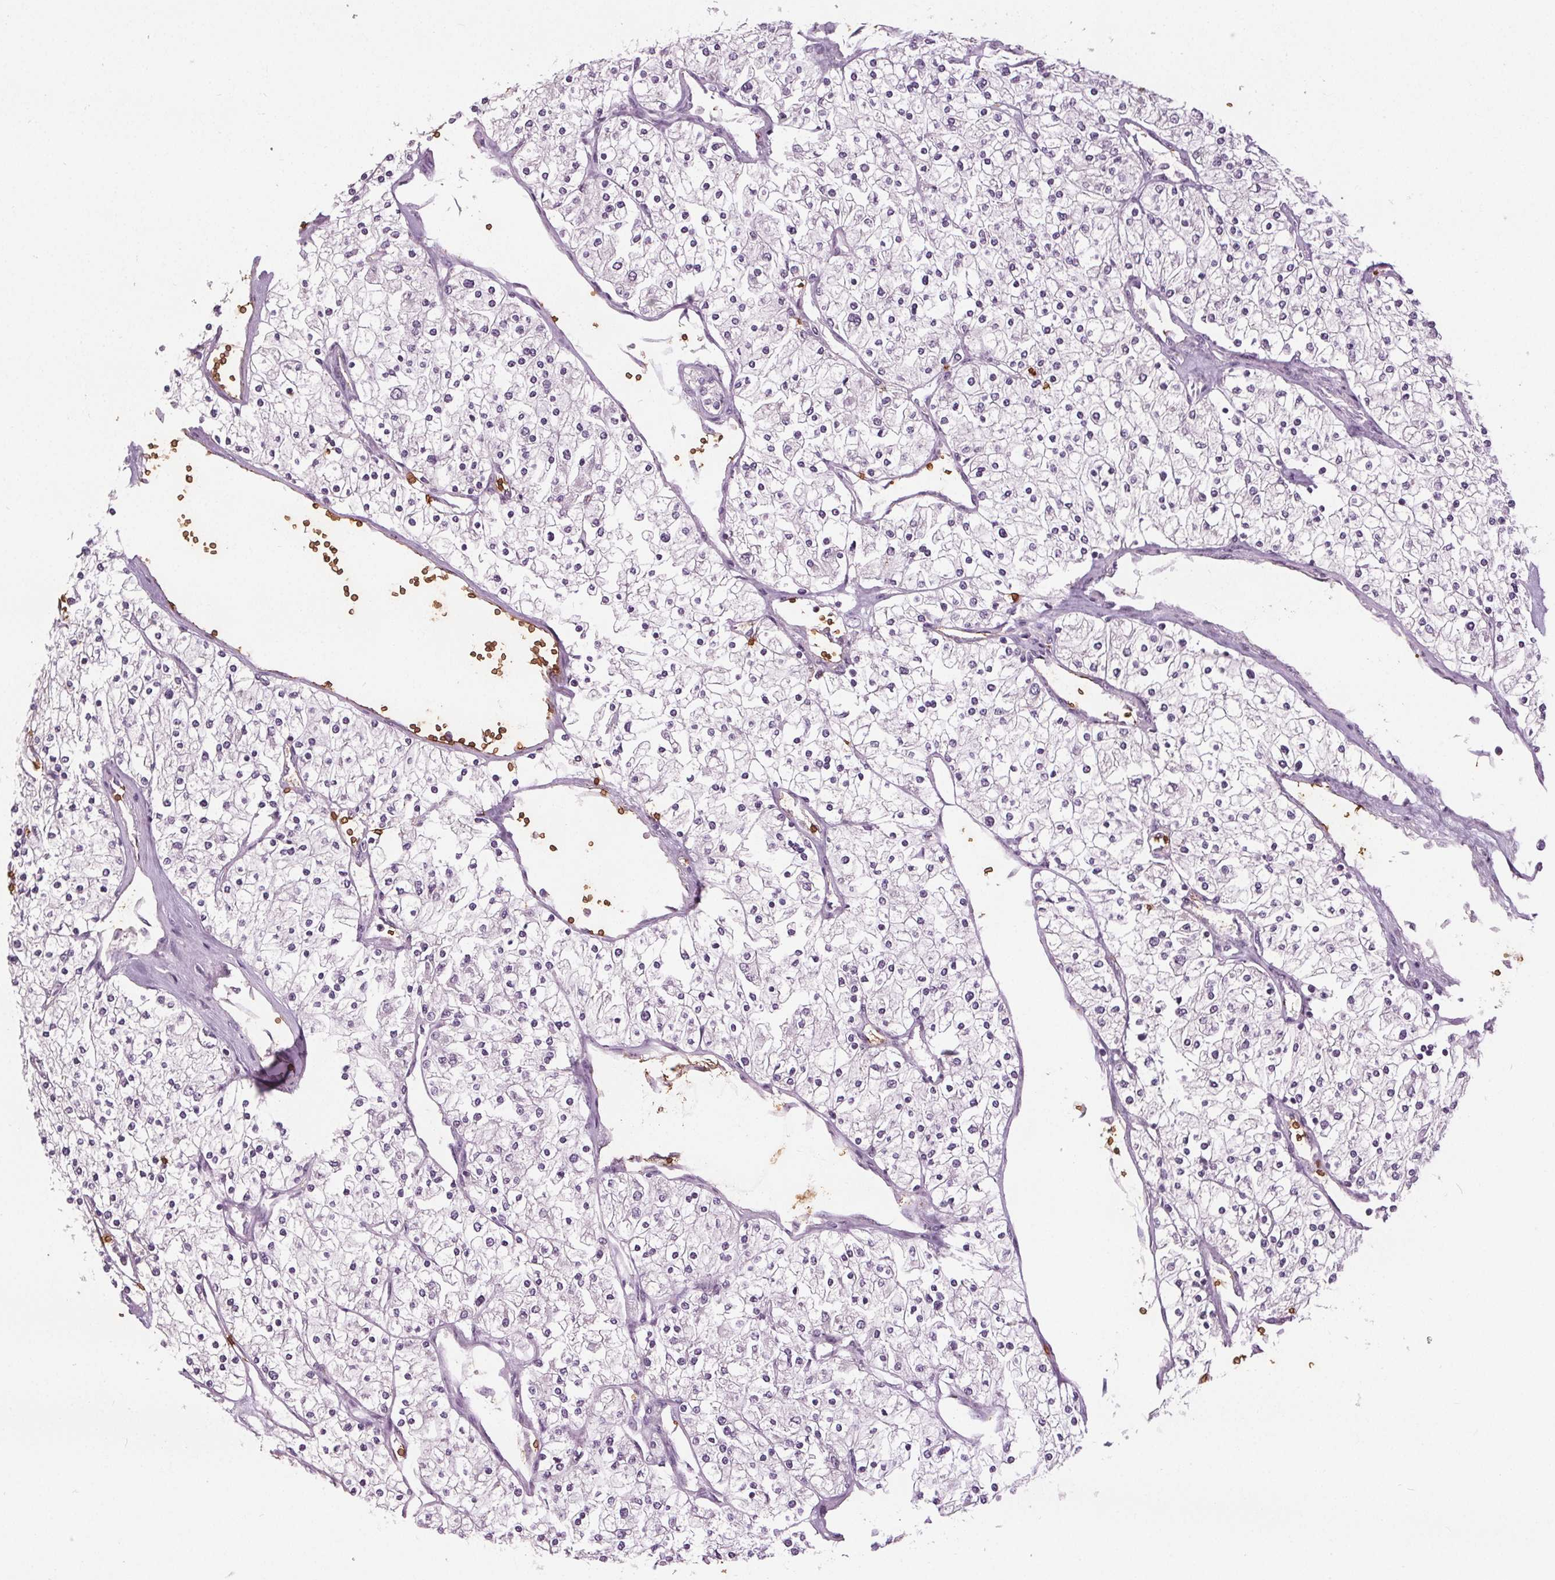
{"staining": {"intensity": "negative", "quantity": "none", "location": "none"}, "tissue": "renal cancer", "cell_type": "Tumor cells", "image_type": "cancer", "snomed": [{"axis": "morphology", "description": "Adenocarcinoma, NOS"}, {"axis": "topography", "description": "Kidney"}], "caption": "Immunohistochemistry (IHC) of adenocarcinoma (renal) exhibits no staining in tumor cells.", "gene": "SLC4A1", "patient": {"sex": "male", "age": 80}}